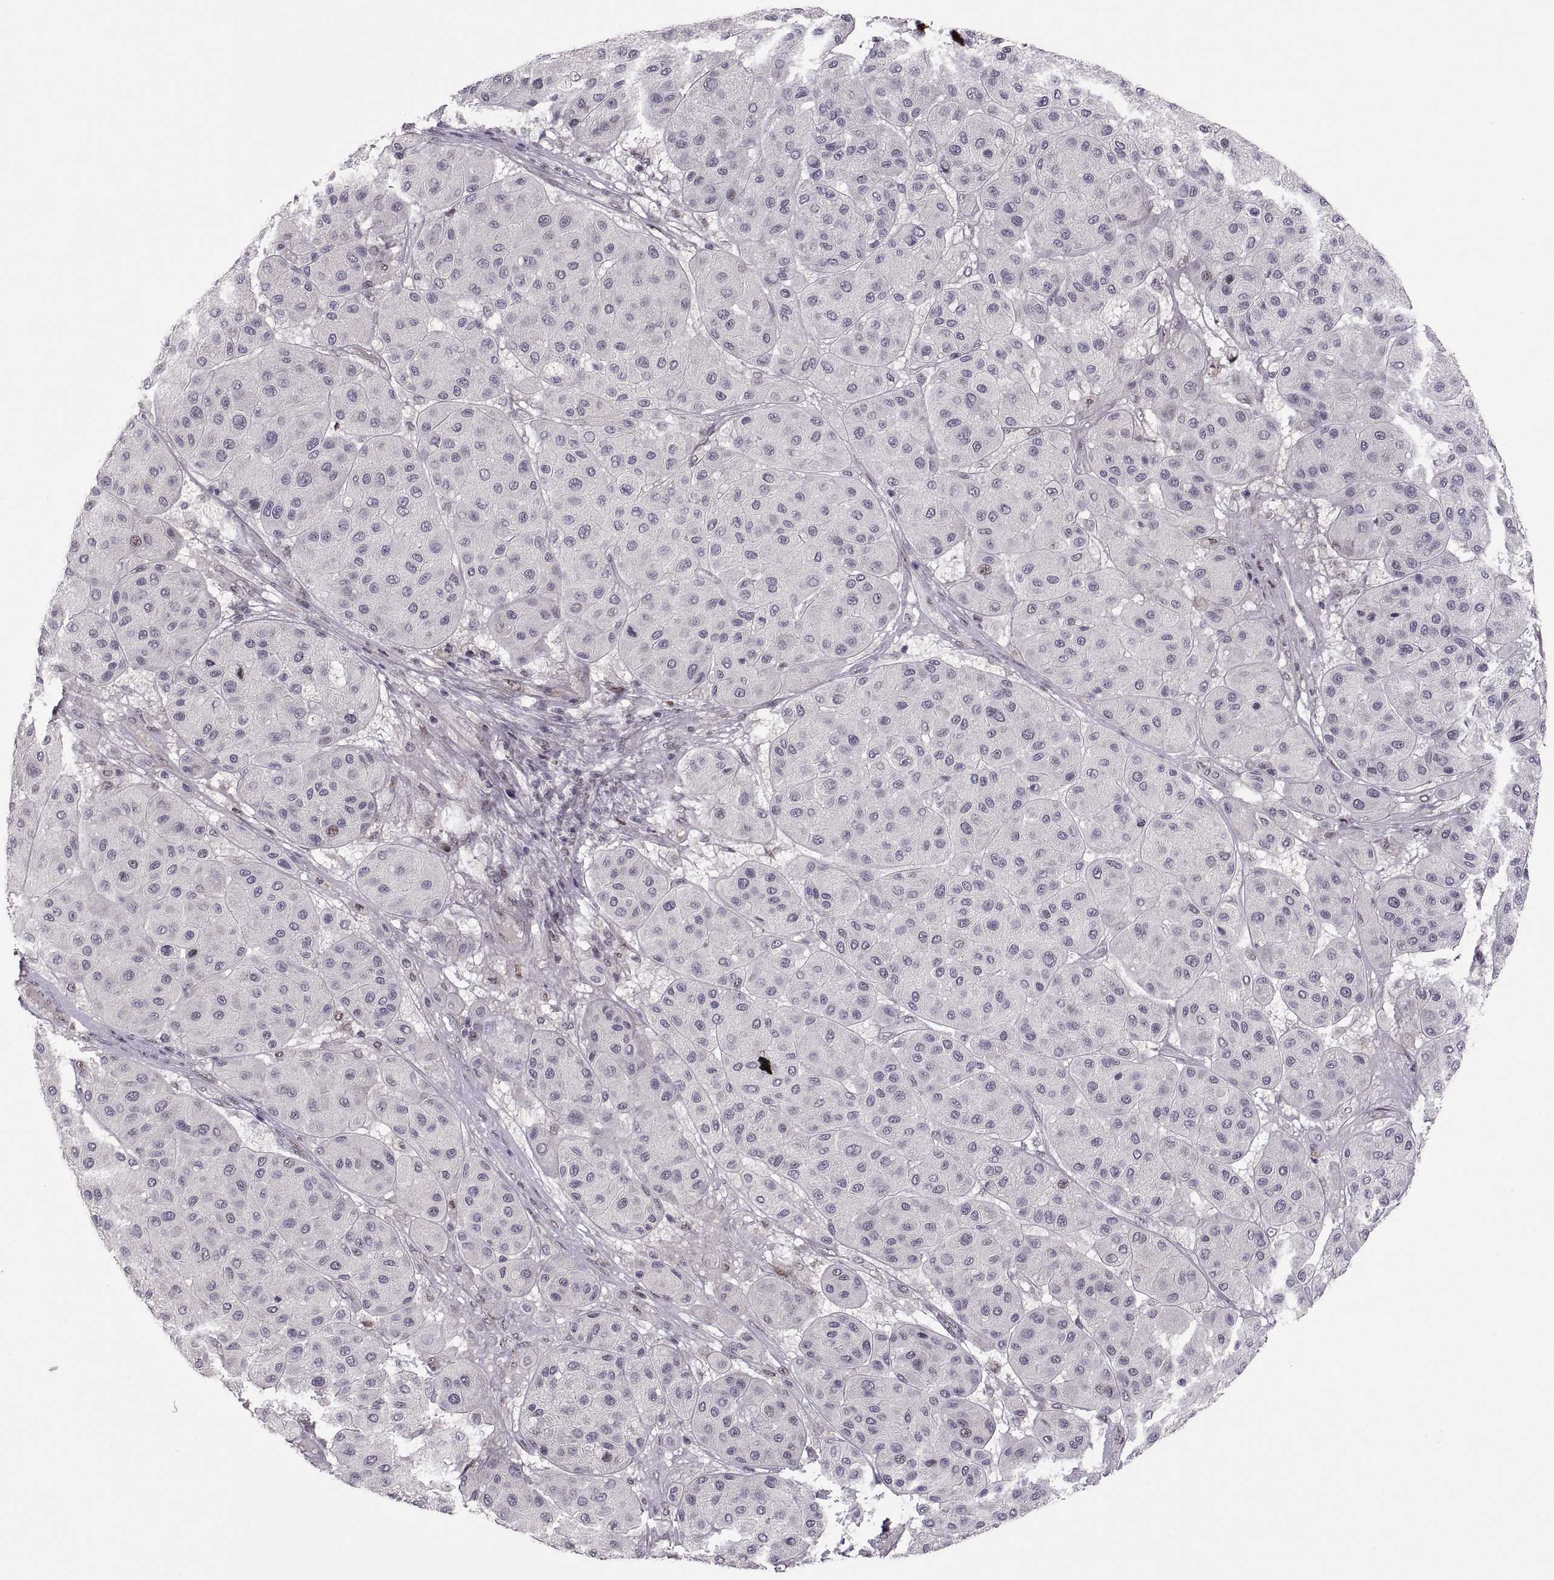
{"staining": {"intensity": "negative", "quantity": "none", "location": "none"}, "tissue": "melanoma", "cell_type": "Tumor cells", "image_type": "cancer", "snomed": [{"axis": "morphology", "description": "Malignant melanoma, Metastatic site"}, {"axis": "topography", "description": "Smooth muscle"}], "caption": "A high-resolution histopathology image shows immunohistochemistry staining of melanoma, which reveals no significant expression in tumor cells.", "gene": "SNAI1", "patient": {"sex": "male", "age": 41}}